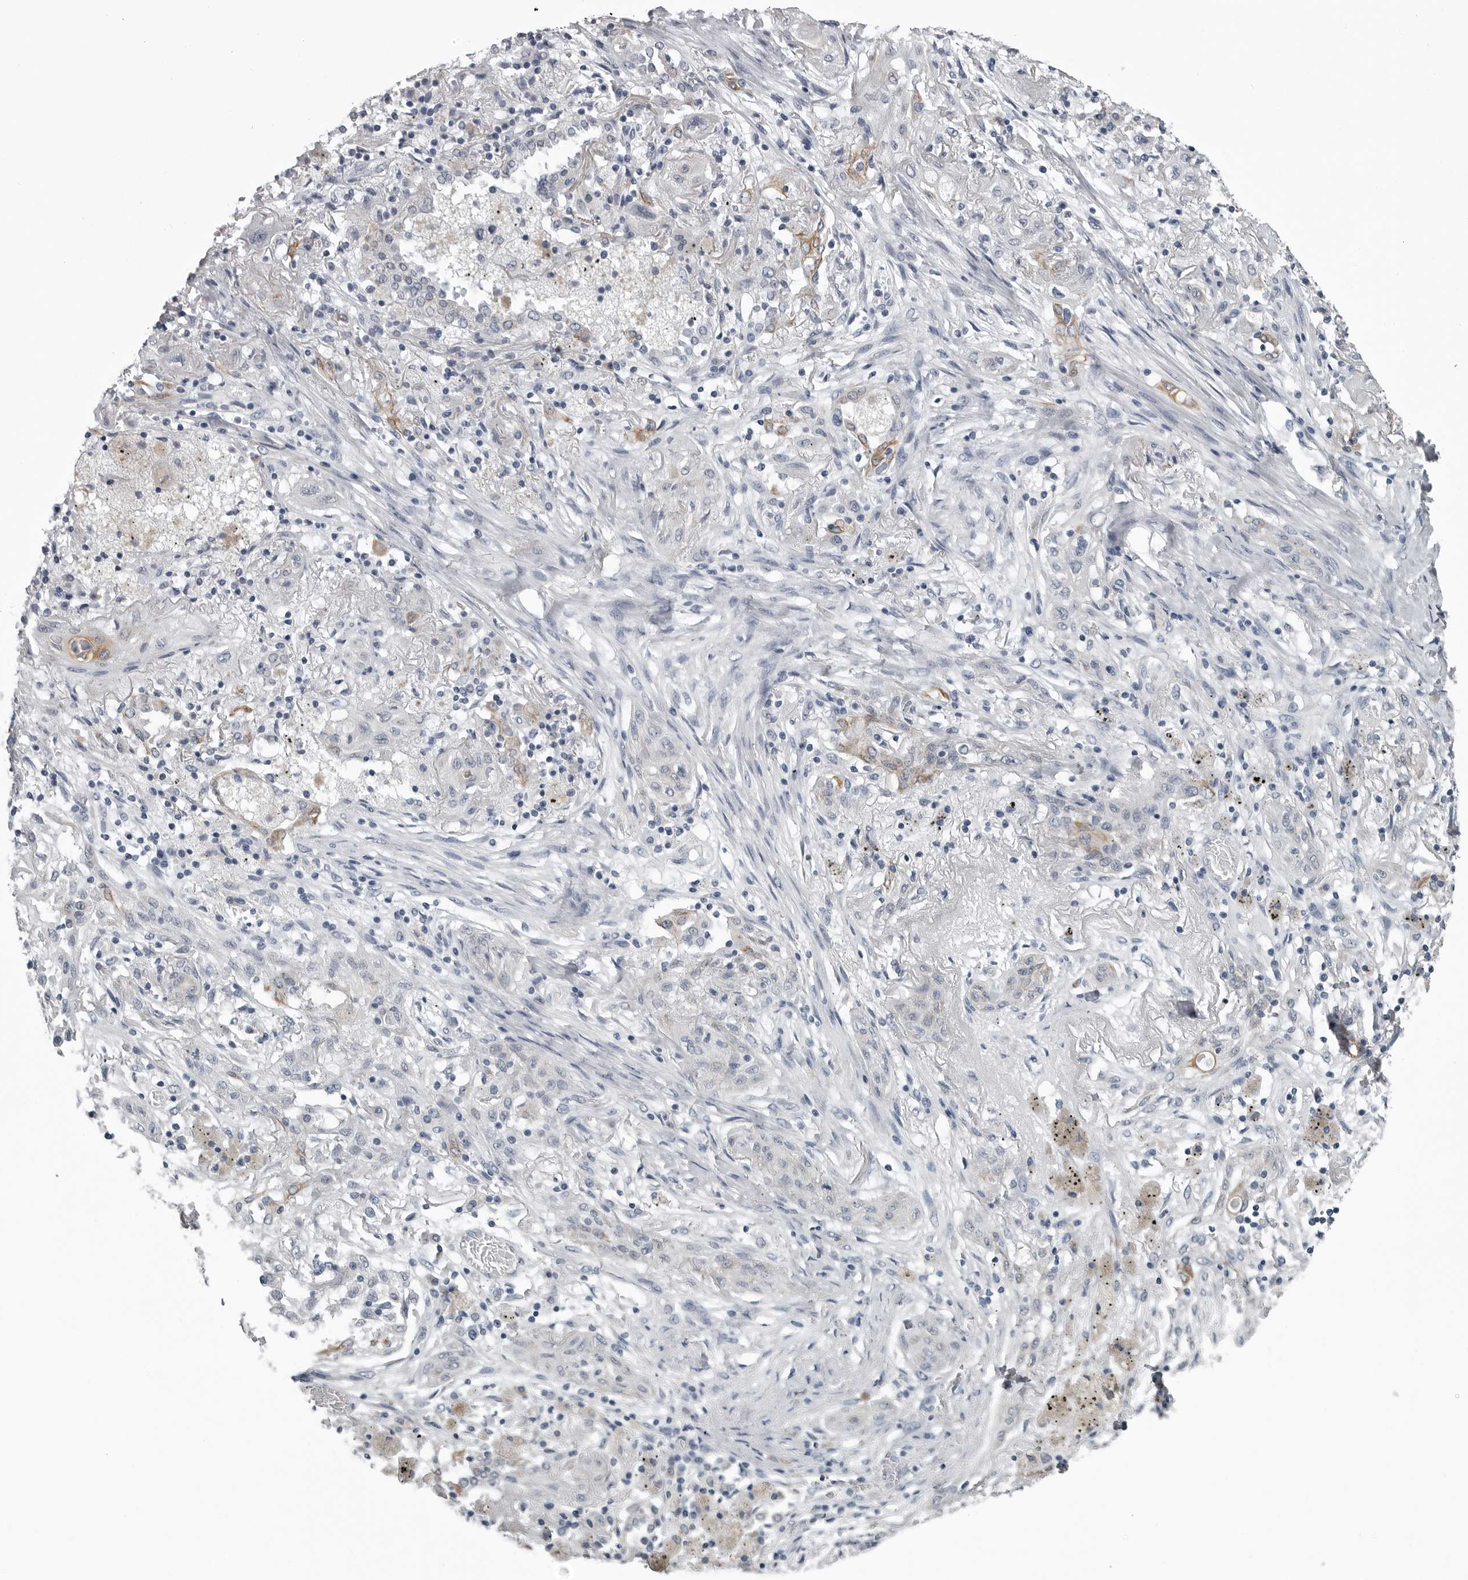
{"staining": {"intensity": "weak", "quantity": "<25%", "location": "cytoplasmic/membranous"}, "tissue": "lung cancer", "cell_type": "Tumor cells", "image_type": "cancer", "snomed": [{"axis": "morphology", "description": "Squamous cell carcinoma, NOS"}, {"axis": "topography", "description": "Lung"}], "caption": "Immunohistochemistry of squamous cell carcinoma (lung) displays no expression in tumor cells.", "gene": "MYOC", "patient": {"sex": "female", "age": 47}}